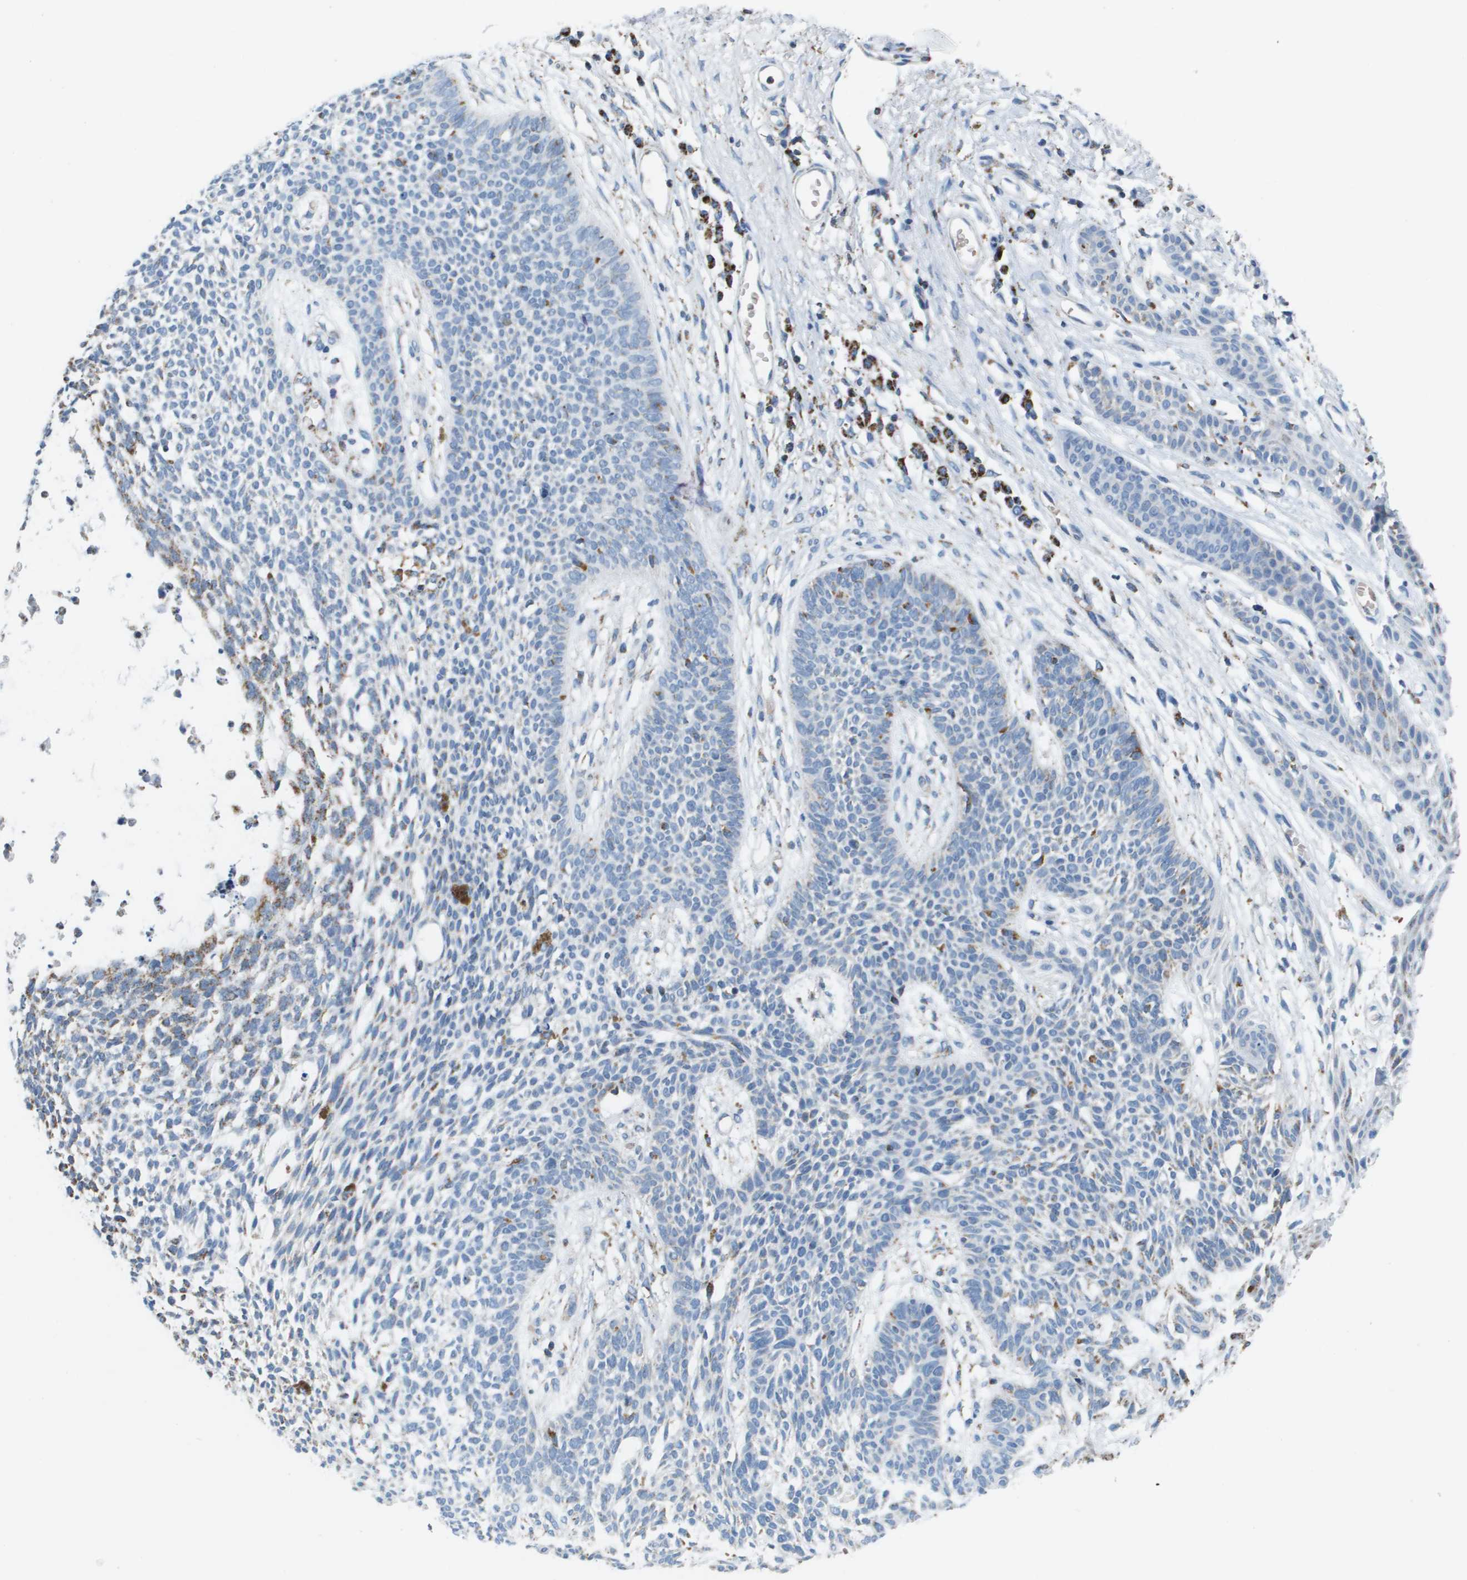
{"staining": {"intensity": "negative", "quantity": "none", "location": "none"}, "tissue": "skin cancer", "cell_type": "Tumor cells", "image_type": "cancer", "snomed": [{"axis": "morphology", "description": "Basal cell carcinoma"}, {"axis": "topography", "description": "Skin"}], "caption": "This is an immunohistochemistry micrograph of human skin cancer. There is no staining in tumor cells.", "gene": "ATP5F1B", "patient": {"sex": "female", "age": 84}}